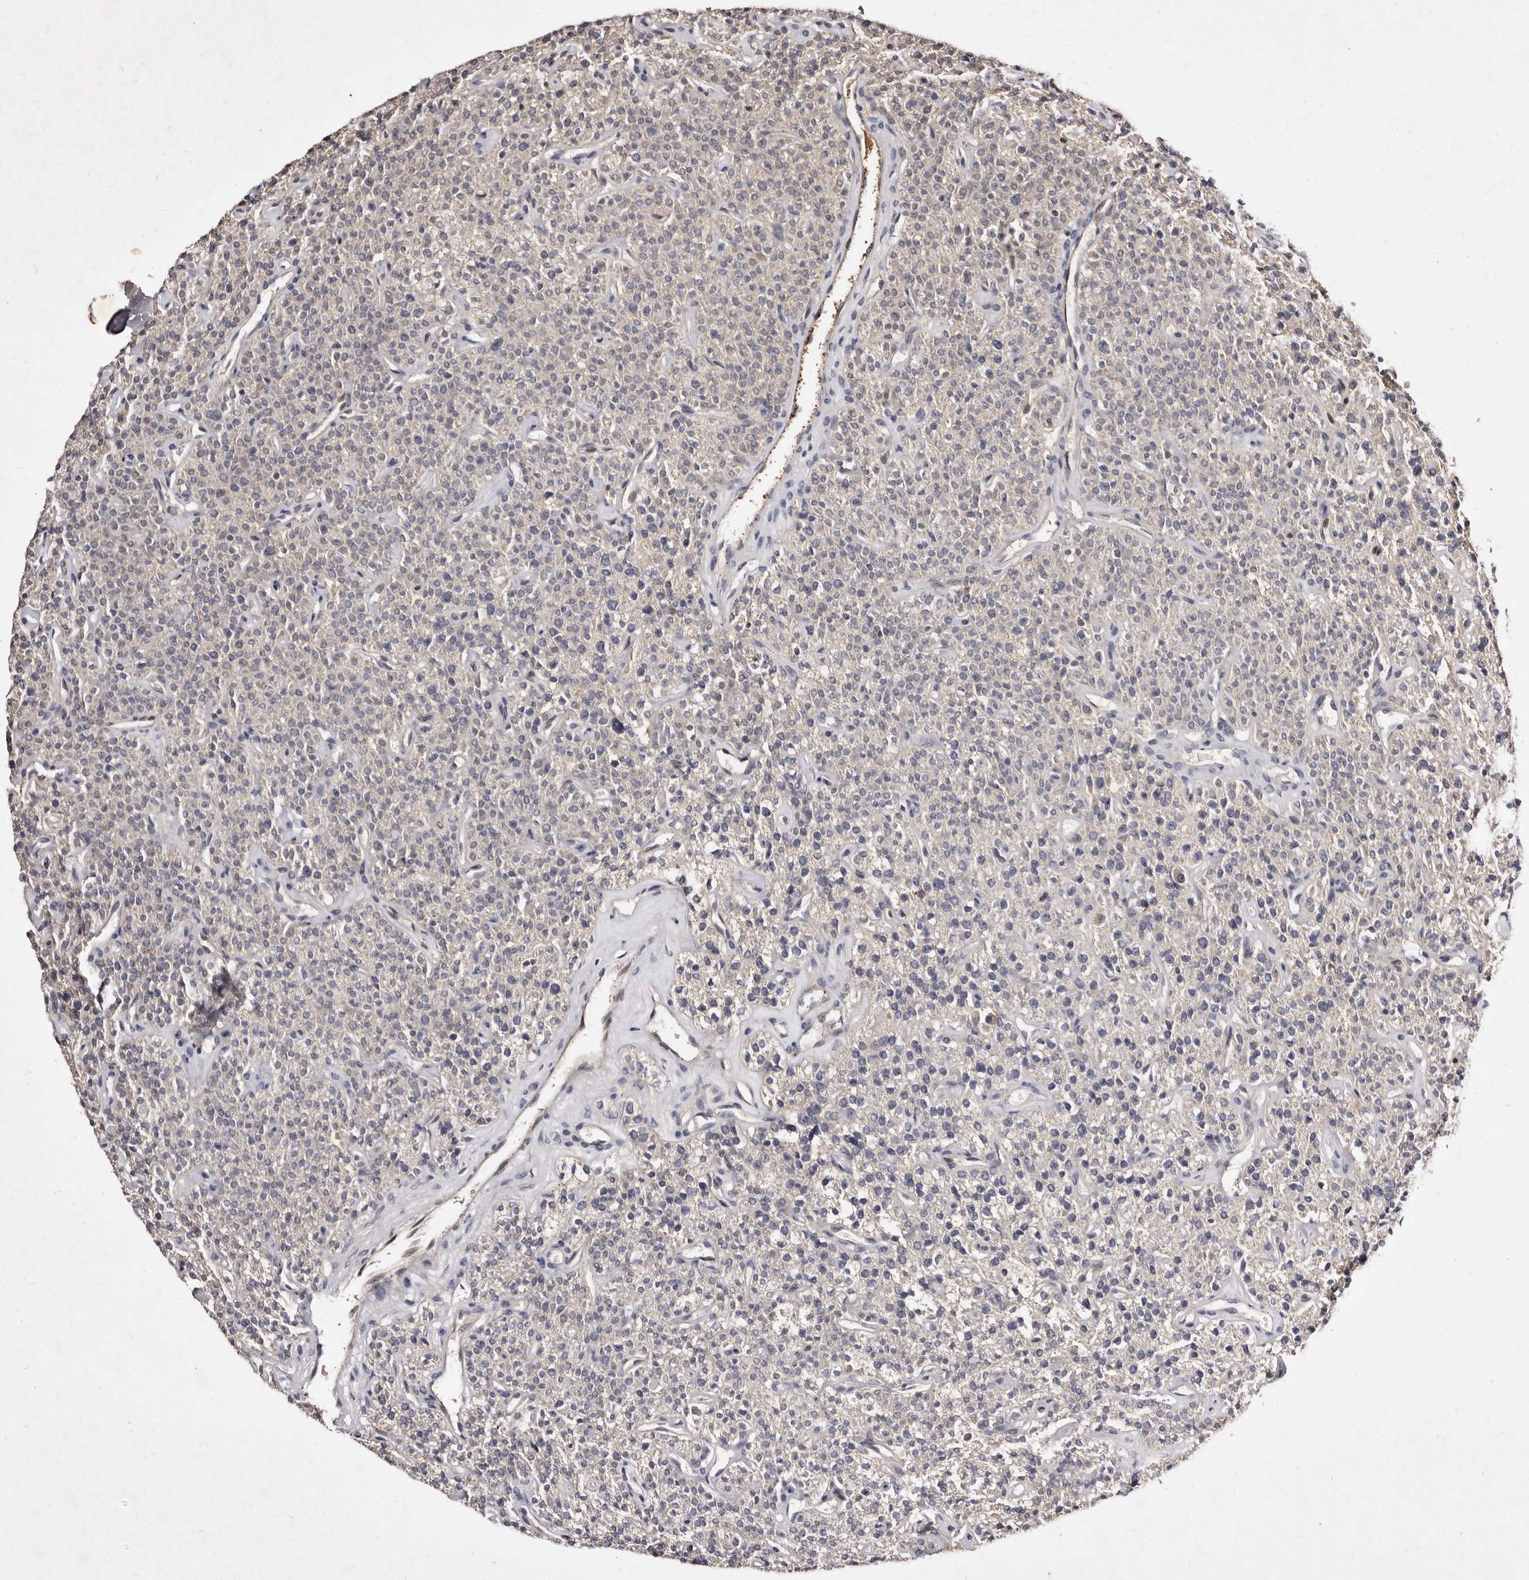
{"staining": {"intensity": "negative", "quantity": "none", "location": "none"}, "tissue": "parathyroid gland", "cell_type": "Glandular cells", "image_type": "normal", "snomed": [{"axis": "morphology", "description": "Normal tissue, NOS"}, {"axis": "topography", "description": "Parathyroid gland"}], "caption": "This is a histopathology image of immunohistochemistry staining of unremarkable parathyroid gland, which shows no staining in glandular cells.", "gene": "GIMAP4", "patient": {"sex": "male", "age": 46}}